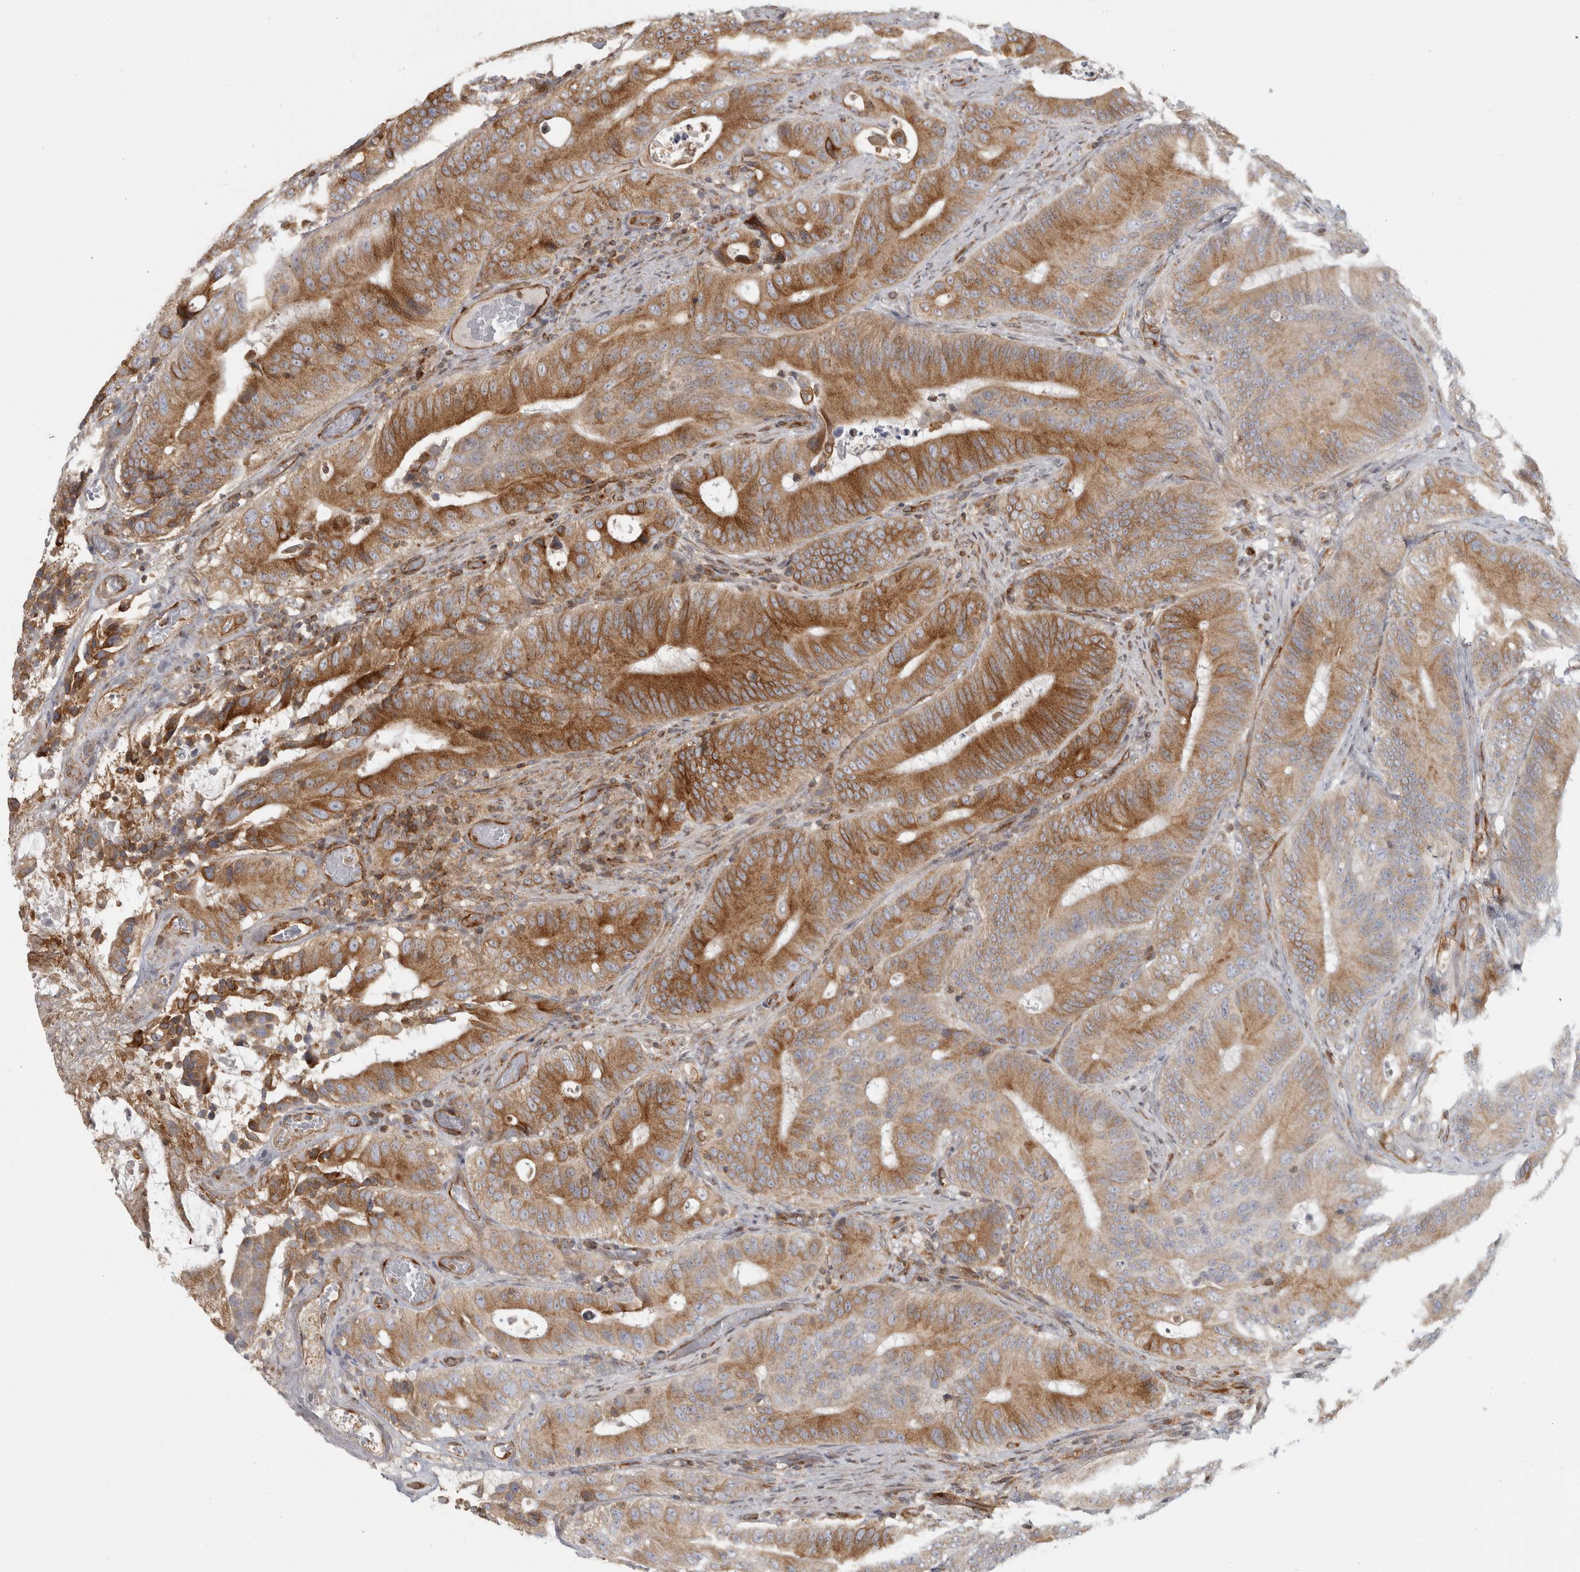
{"staining": {"intensity": "moderate", "quantity": "25%-75%", "location": "cytoplasmic/membranous"}, "tissue": "colorectal cancer", "cell_type": "Tumor cells", "image_type": "cancer", "snomed": [{"axis": "morphology", "description": "Adenocarcinoma, NOS"}, {"axis": "topography", "description": "Colon"}], "caption": "High-power microscopy captured an immunohistochemistry photomicrograph of colorectal adenocarcinoma, revealing moderate cytoplasmic/membranous staining in about 25%-75% of tumor cells.", "gene": "HLA-E", "patient": {"sex": "male", "age": 83}}